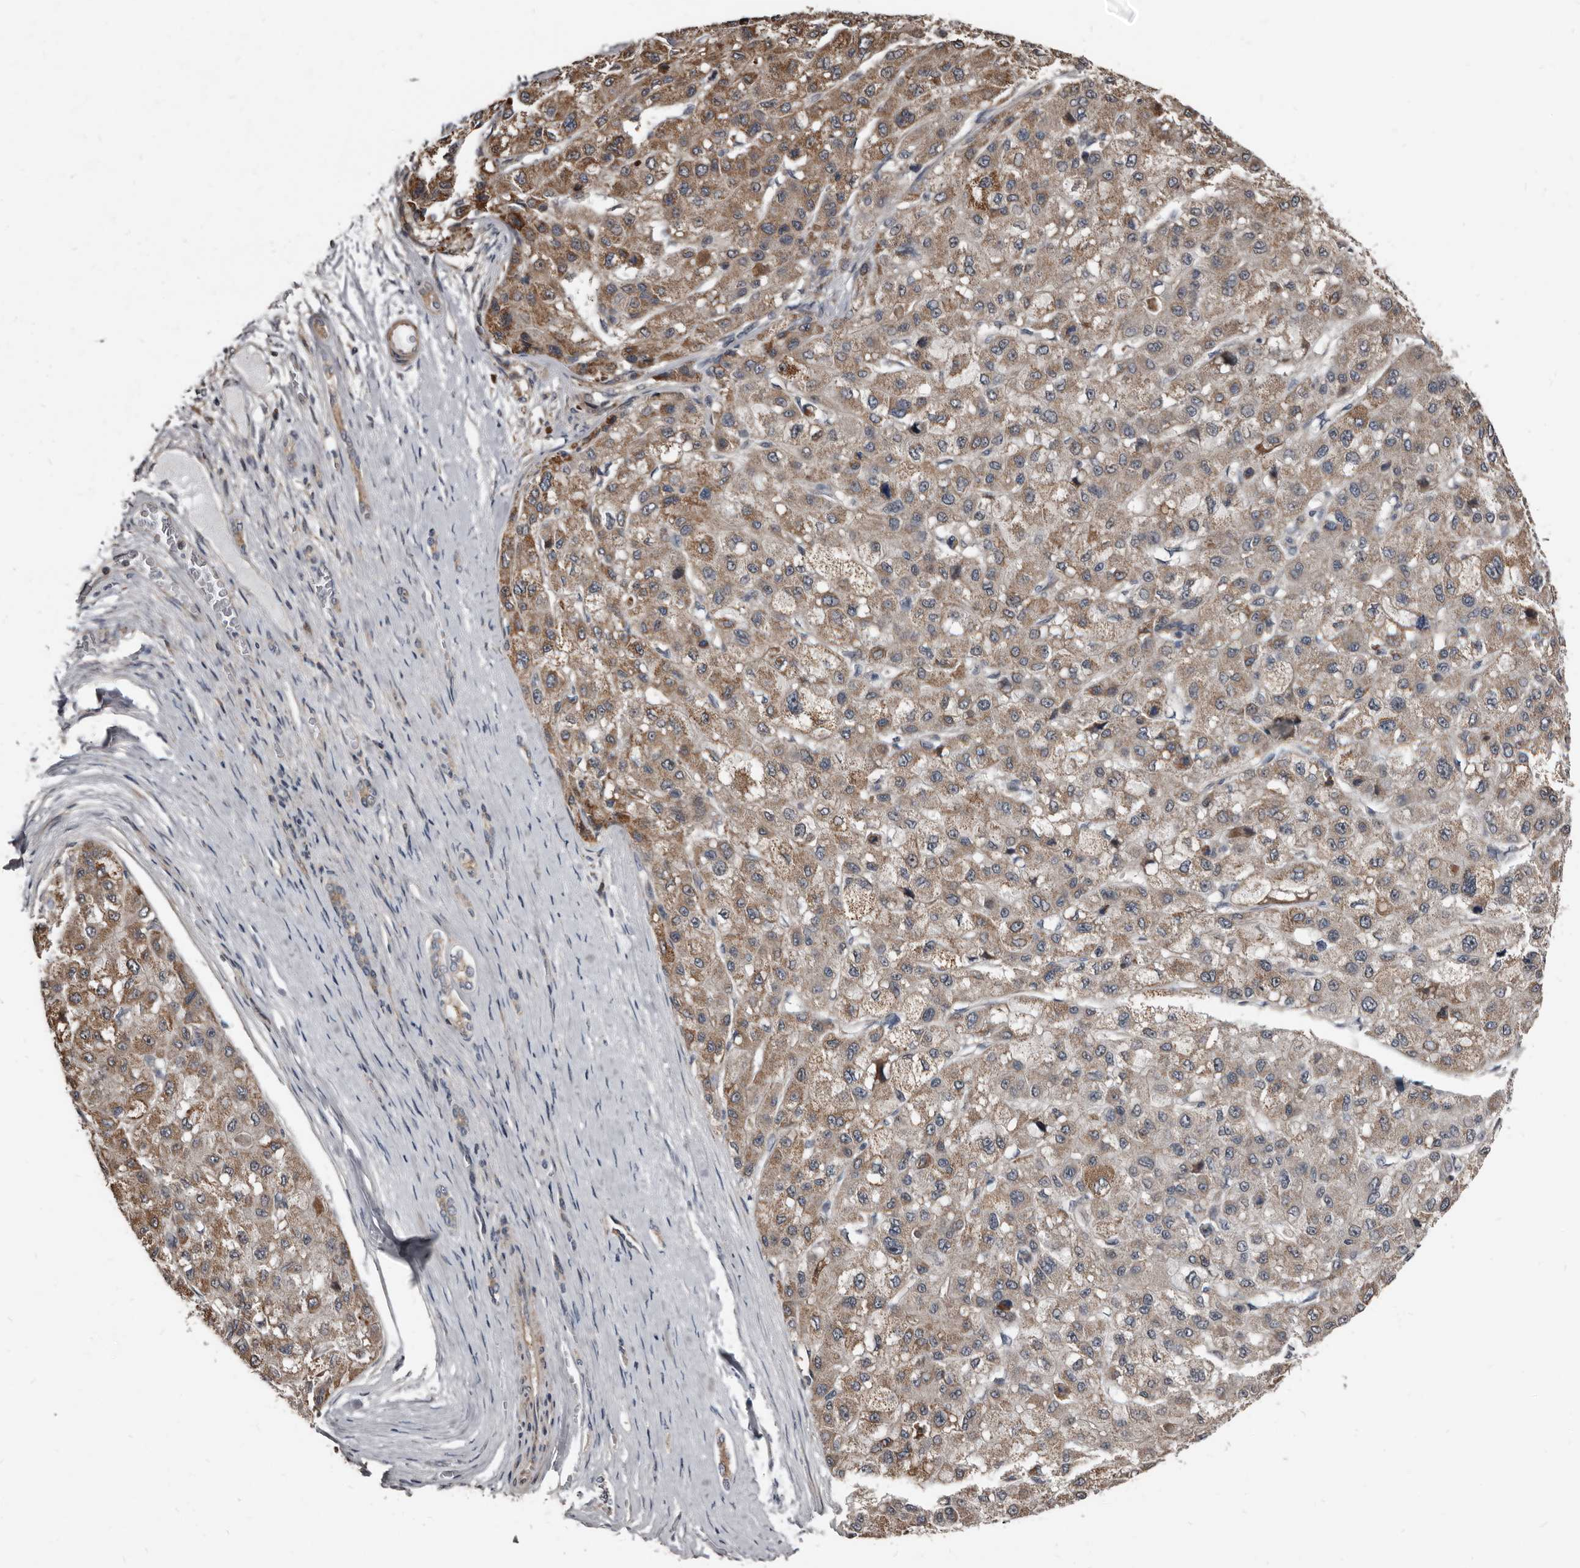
{"staining": {"intensity": "weak", "quantity": ">75%", "location": "cytoplasmic/membranous"}, "tissue": "liver cancer", "cell_type": "Tumor cells", "image_type": "cancer", "snomed": [{"axis": "morphology", "description": "Carcinoma, Hepatocellular, NOS"}, {"axis": "topography", "description": "Liver"}], "caption": "Brown immunohistochemical staining in human liver hepatocellular carcinoma reveals weak cytoplasmic/membranous expression in about >75% of tumor cells.", "gene": "DHPS", "patient": {"sex": "male", "age": 80}}